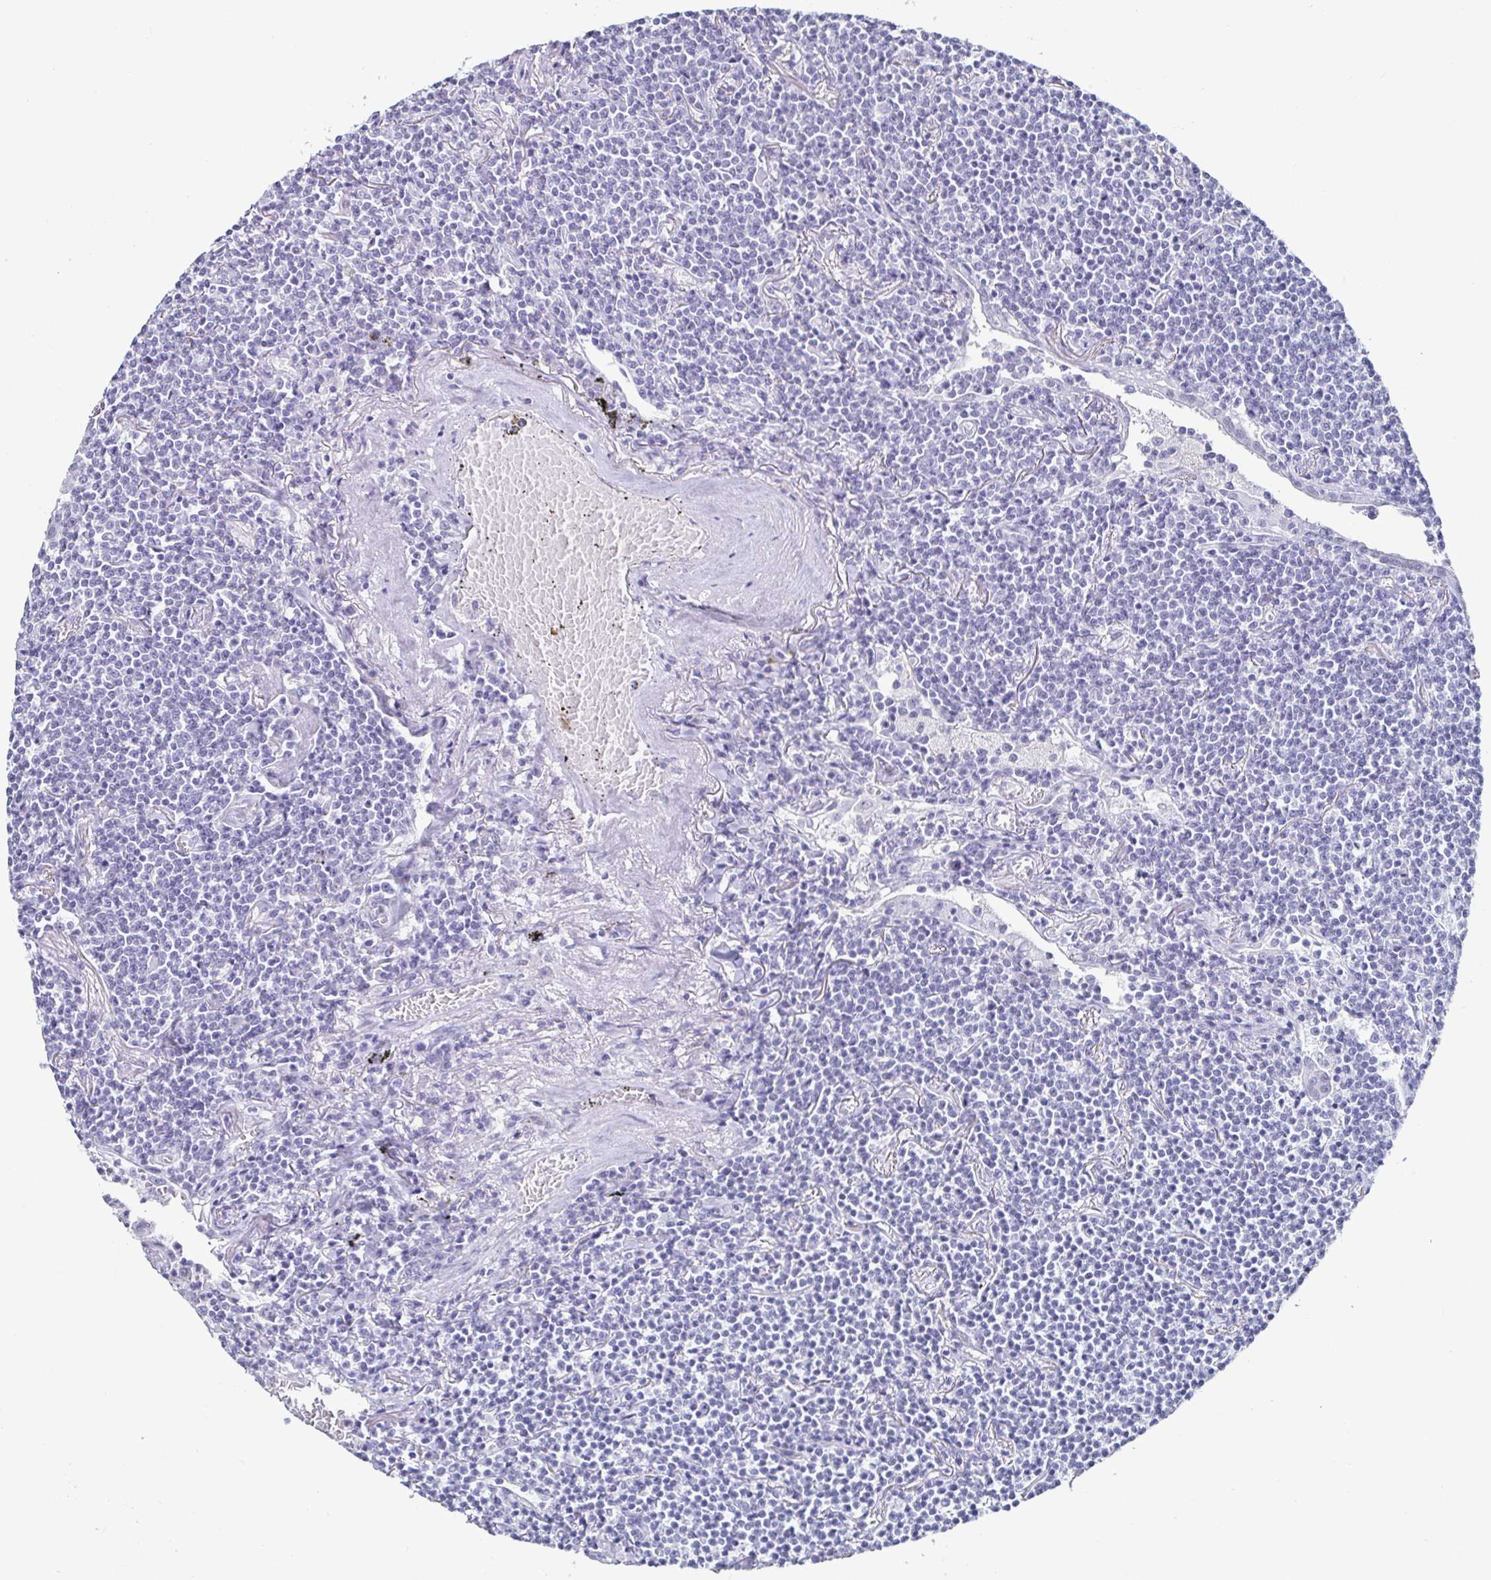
{"staining": {"intensity": "negative", "quantity": "none", "location": "none"}, "tissue": "lymphoma", "cell_type": "Tumor cells", "image_type": "cancer", "snomed": [{"axis": "morphology", "description": "Malignant lymphoma, non-Hodgkin's type, Low grade"}, {"axis": "topography", "description": "Lung"}], "caption": "The immunohistochemistry image has no significant staining in tumor cells of lymphoma tissue.", "gene": "DDX39B", "patient": {"sex": "female", "age": 71}}